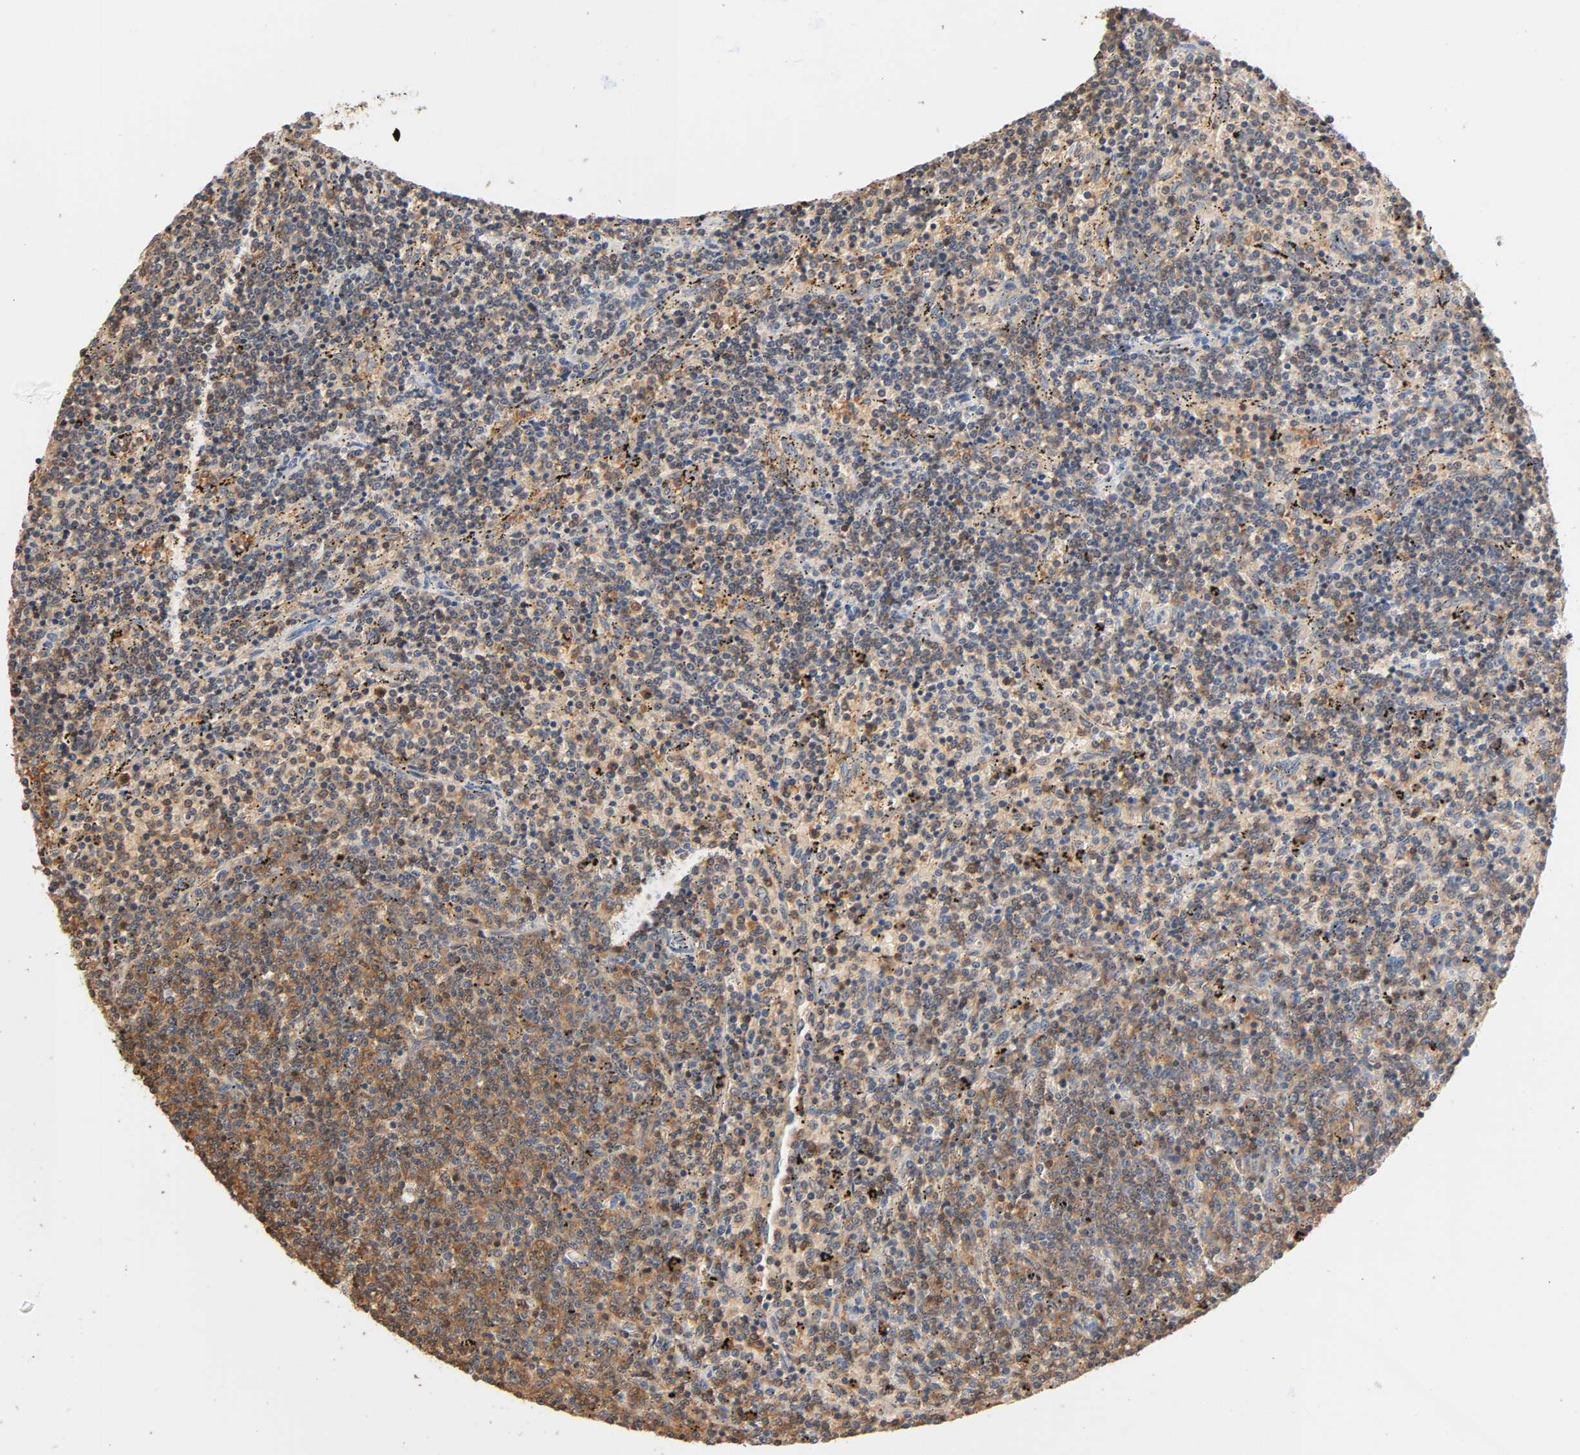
{"staining": {"intensity": "moderate", "quantity": "25%-75%", "location": "cytoplasmic/membranous"}, "tissue": "lymphoma", "cell_type": "Tumor cells", "image_type": "cancer", "snomed": [{"axis": "morphology", "description": "Malignant lymphoma, non-Hodgkin's type, Low grade"}, {"axis": "topography", "description": "Spleen"}], "caption": "This is a histology image of IHC staining of malignant lymphoma, non-Hodgkin's type (low-grade), which shows moderate positivity in the cytoplasmic/membranous of tumor cells.", "gene": "ALDOA", "patient": {"sex": "female", "age": 50}}